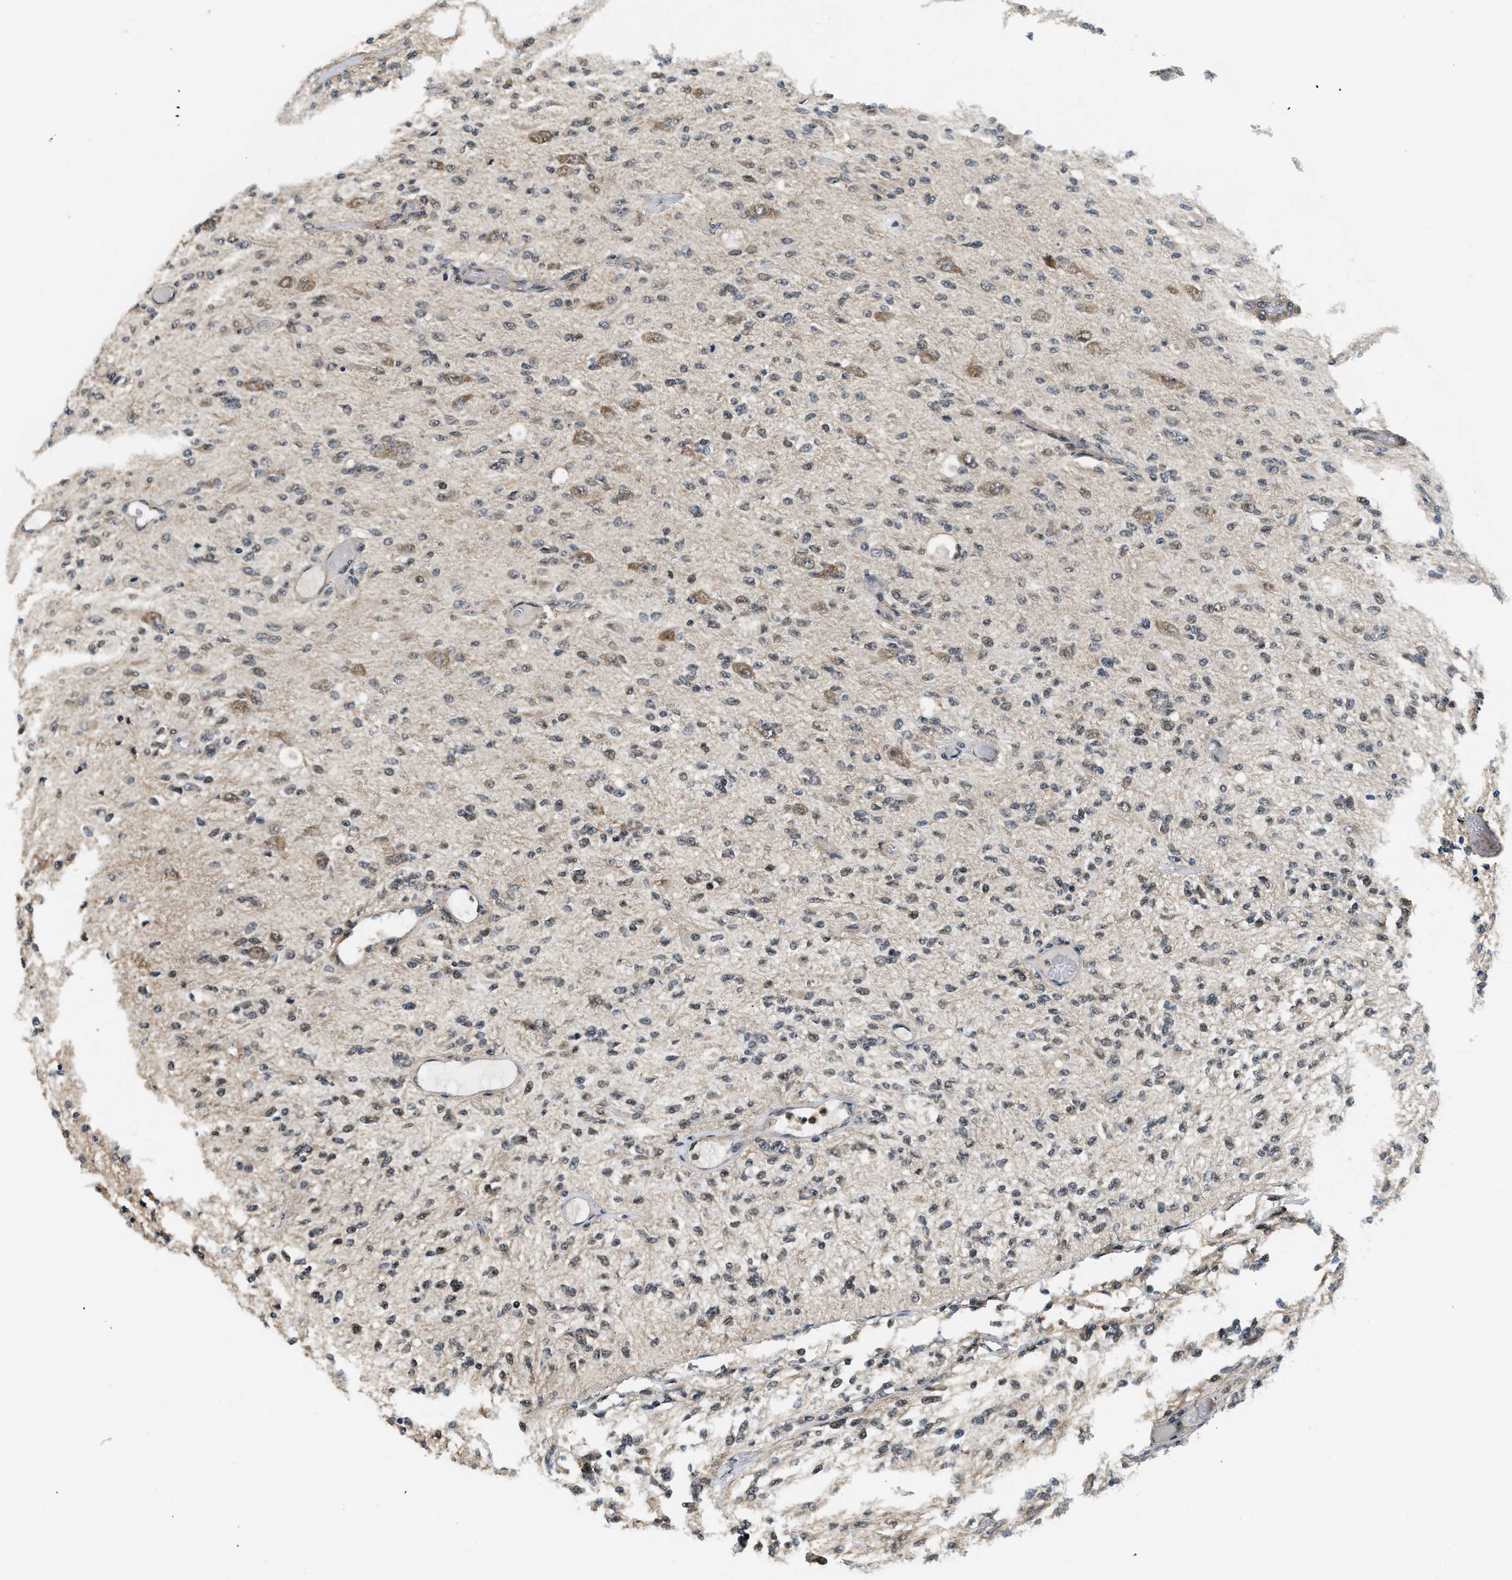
{"staining": {"intensity": "moderate", "quantity": "<25%", "location": "cytoplasmic/membranous"}, "tissue": "glioma", "cell_type": "Tumor cells", "image_type": "cancer", "snomed": [{"axis": "morphology", "description": "Normal tissue, NOS"}, {"axis": "morphology", "description": "Glioma, malignant, High grade"}, {"axis": "topography", "description": "Cerebral cortex"}], "caption": "This is a photomicrograph of IHC staining of glioma, which shows moderate expression in the cytoplasmic/membranous of tumor cells.", "gene": "LTA4H", "patient": {"sex": "male", "age": 77}}